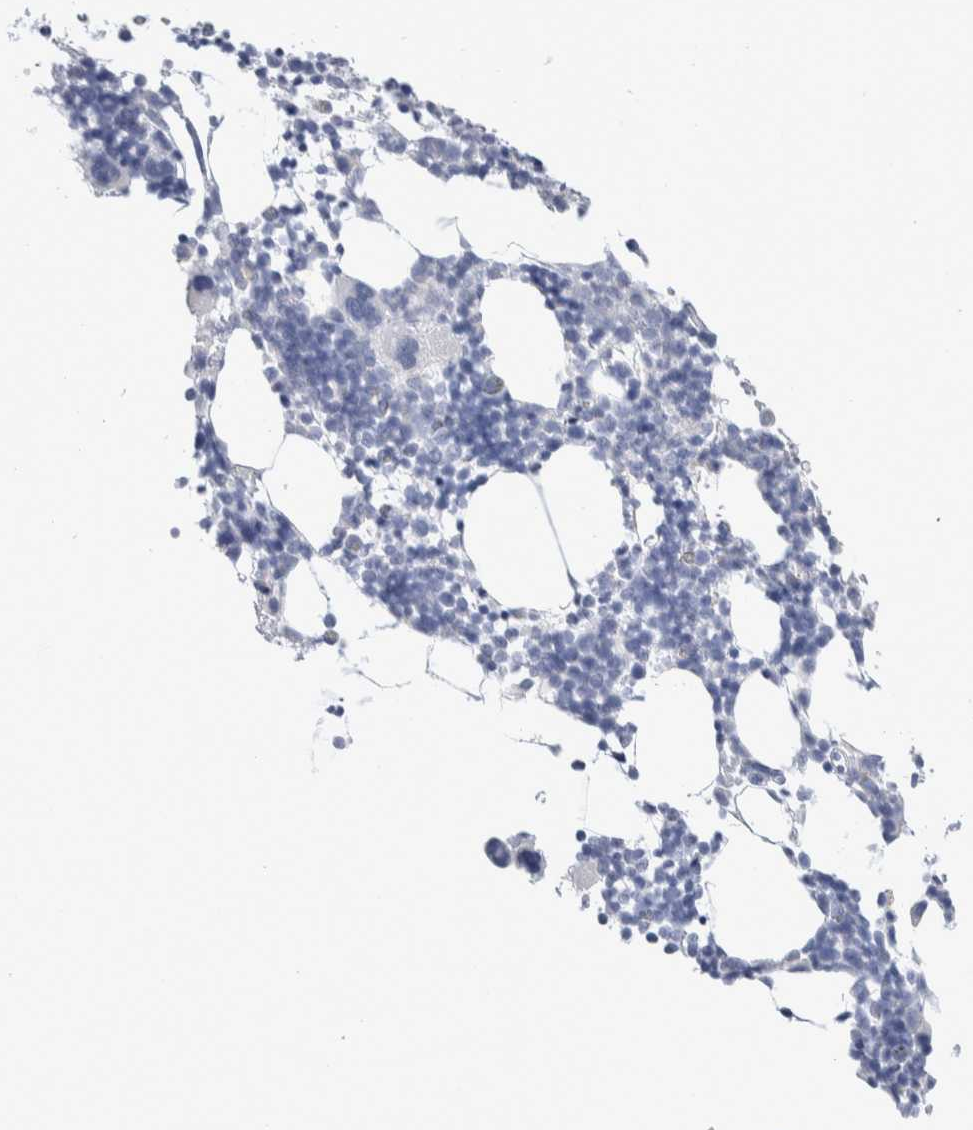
{"staining": {"intensity": "negative", "quantity": "none", "location": "none"}, "tissue": "bone marrow", "cell_type": "Hematopoietic cells", "image_type": "normal", "snomed": [{"axis": "morphology", "description": "Normal tissue, NOS"}, {"axis": "morphology", "description": "Inflammation, NOS"}, {"axis": "topography", "description": "Bone marrow"}], "caption": "Human bone marrow stained for a protein using IHC demonstrates no expression in hematopoietic cells.", "gene": "GDA", "patient": {"sex": "male", "age": 78}}